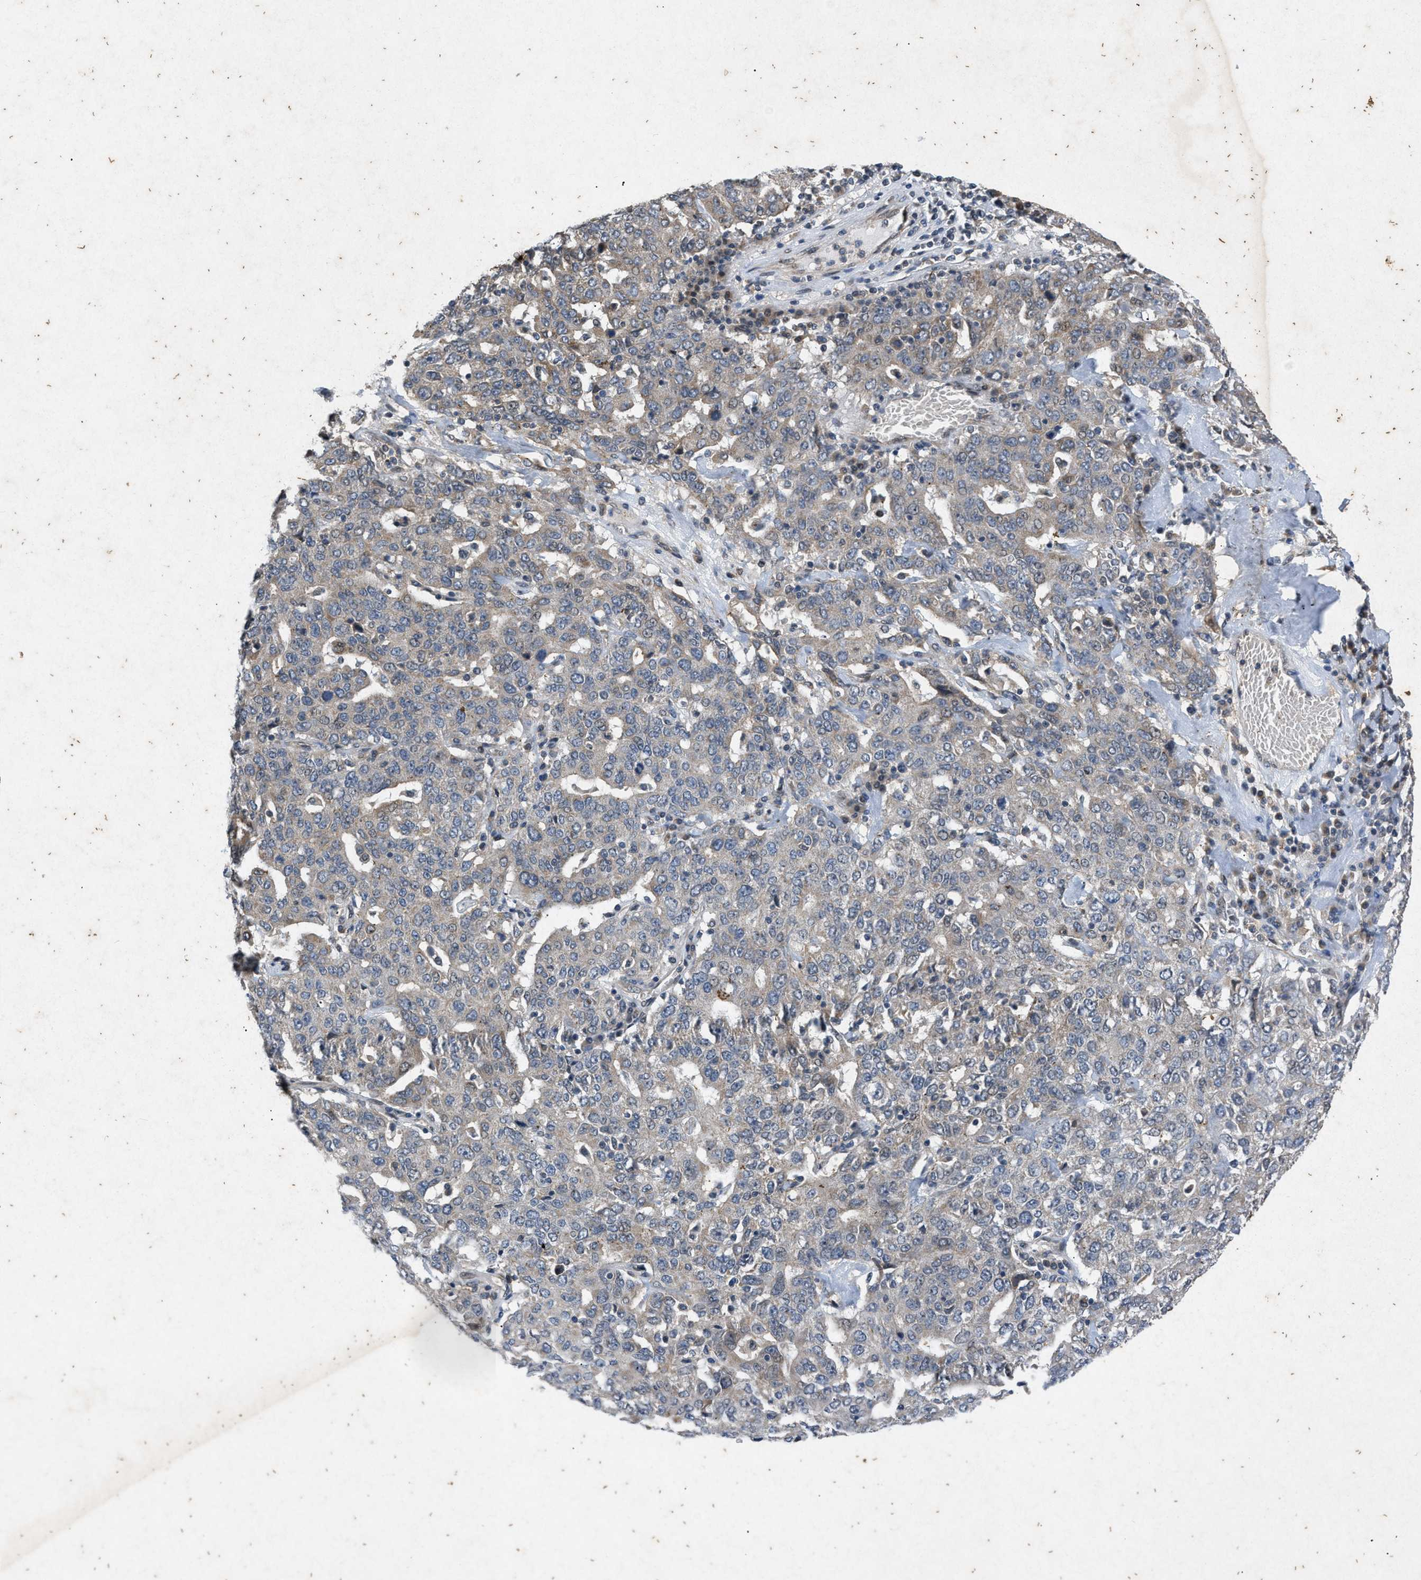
{"staining": {"intensity": "negative", "quantity": "none", "location": "none"}, "tissue": "ovarian cancer", "cell_type": "Tumor cells", "image_type": "cancer", "snomed": [{"axis": "morphology", "description": "Carcinoma, endometroid"}, {"axis": "topography", "description": "Ovary"}], "caption": "Histopathology image shows no significant protein positivity in tumor cells of ovarian cancer (endometroid carcinoma).", "gene": "PRKG2", "patient": {"sex": "female", "age": 62}}